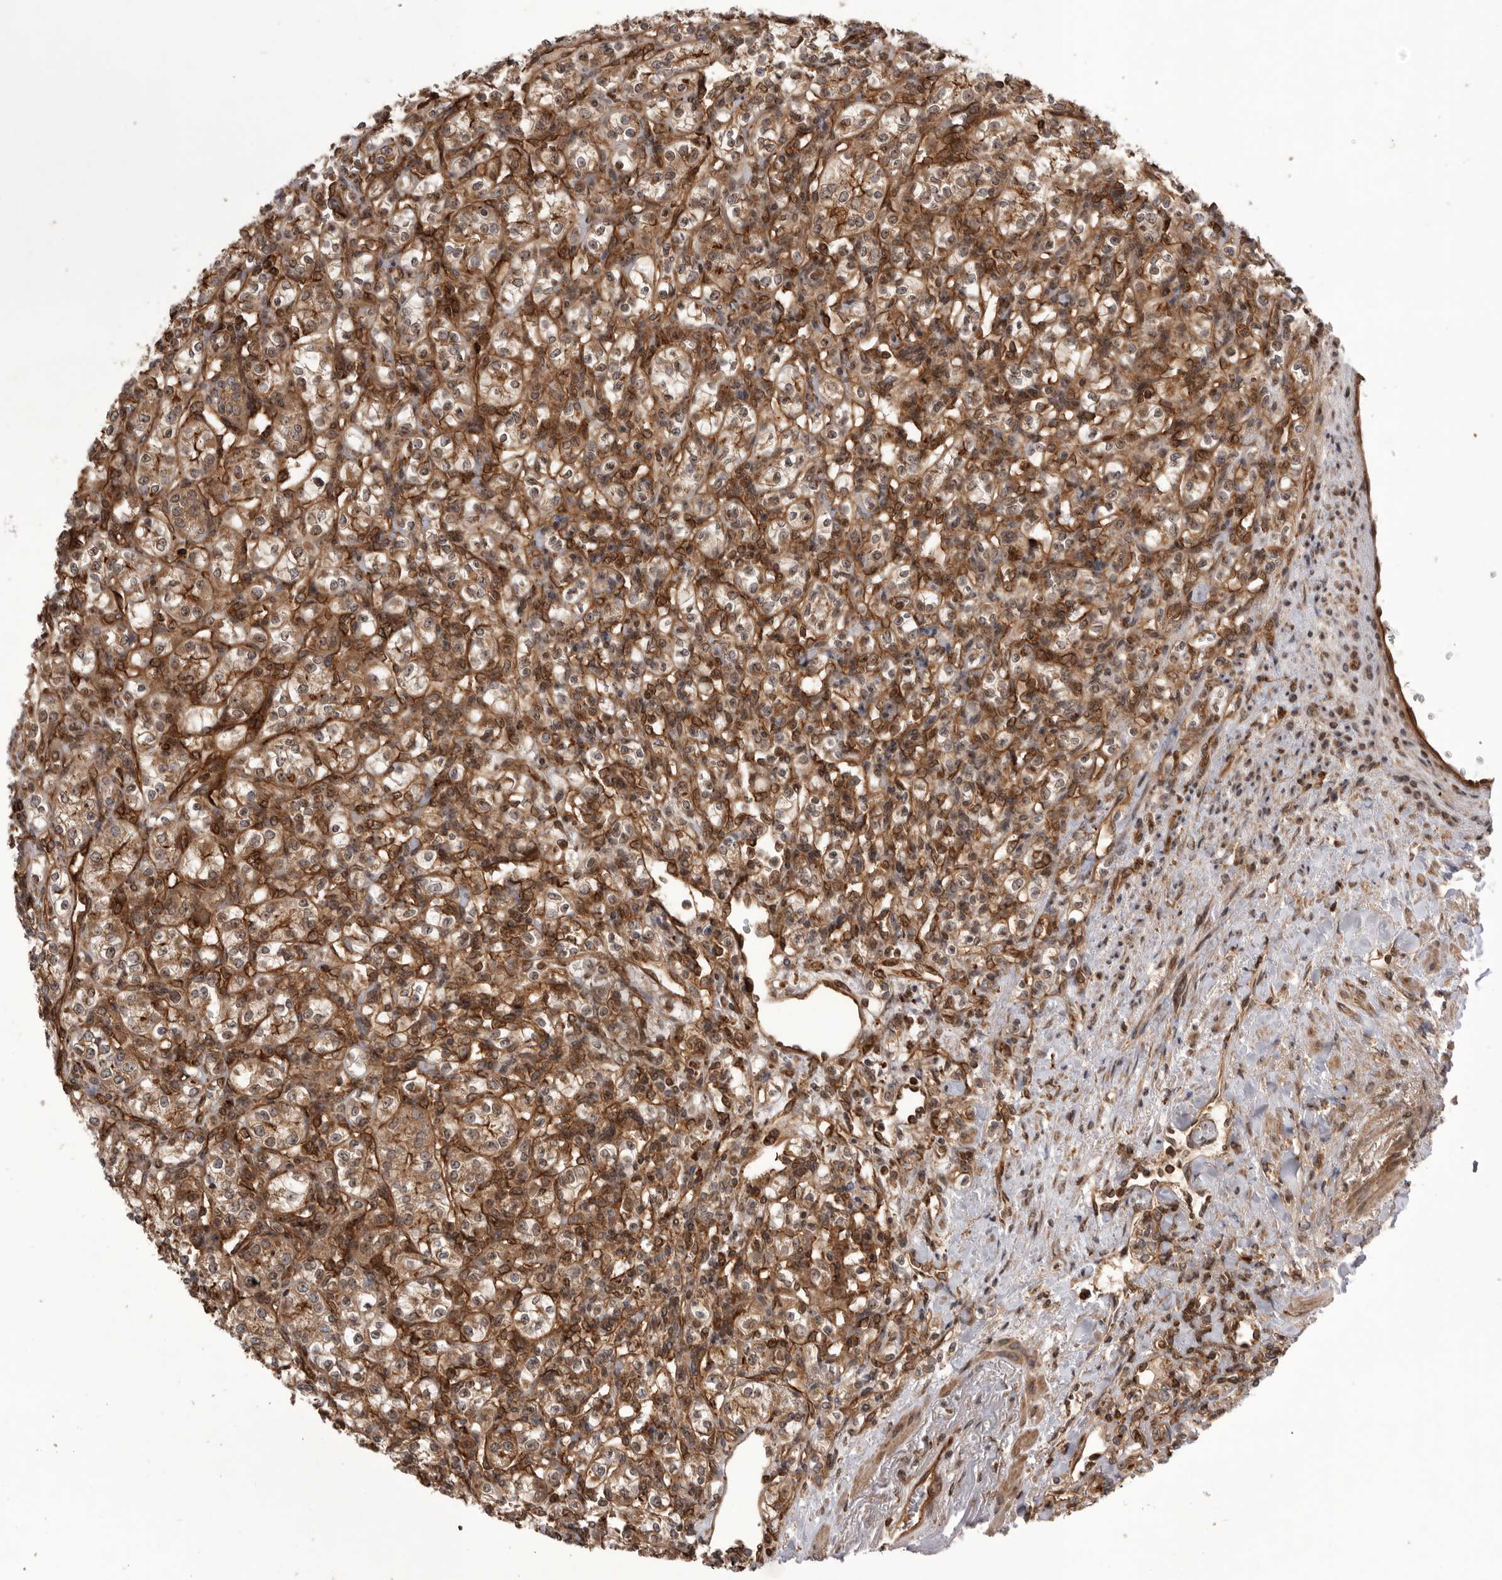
{"staining": {"intensity": "weak", "quantity": ">75%", "location": "cytoplasmic/membranous"}, "tissue": "renal cancer", "cell_type": "Tumor cells", "image_type": "cancer", "snomed": [{"axis": "morphology", "description": "Adenocarcinoma, NOS"}, {"axis": "topography", "description": "Kidney"}], "caption": "Protein expression analysis of renal adenocarcinoma demonstrates weak cytoplasmic/membranous positivity in approximately >75% of tumor cells.", "gene": "DHDDS", "patient": {"sex": "male", "age": 77}}